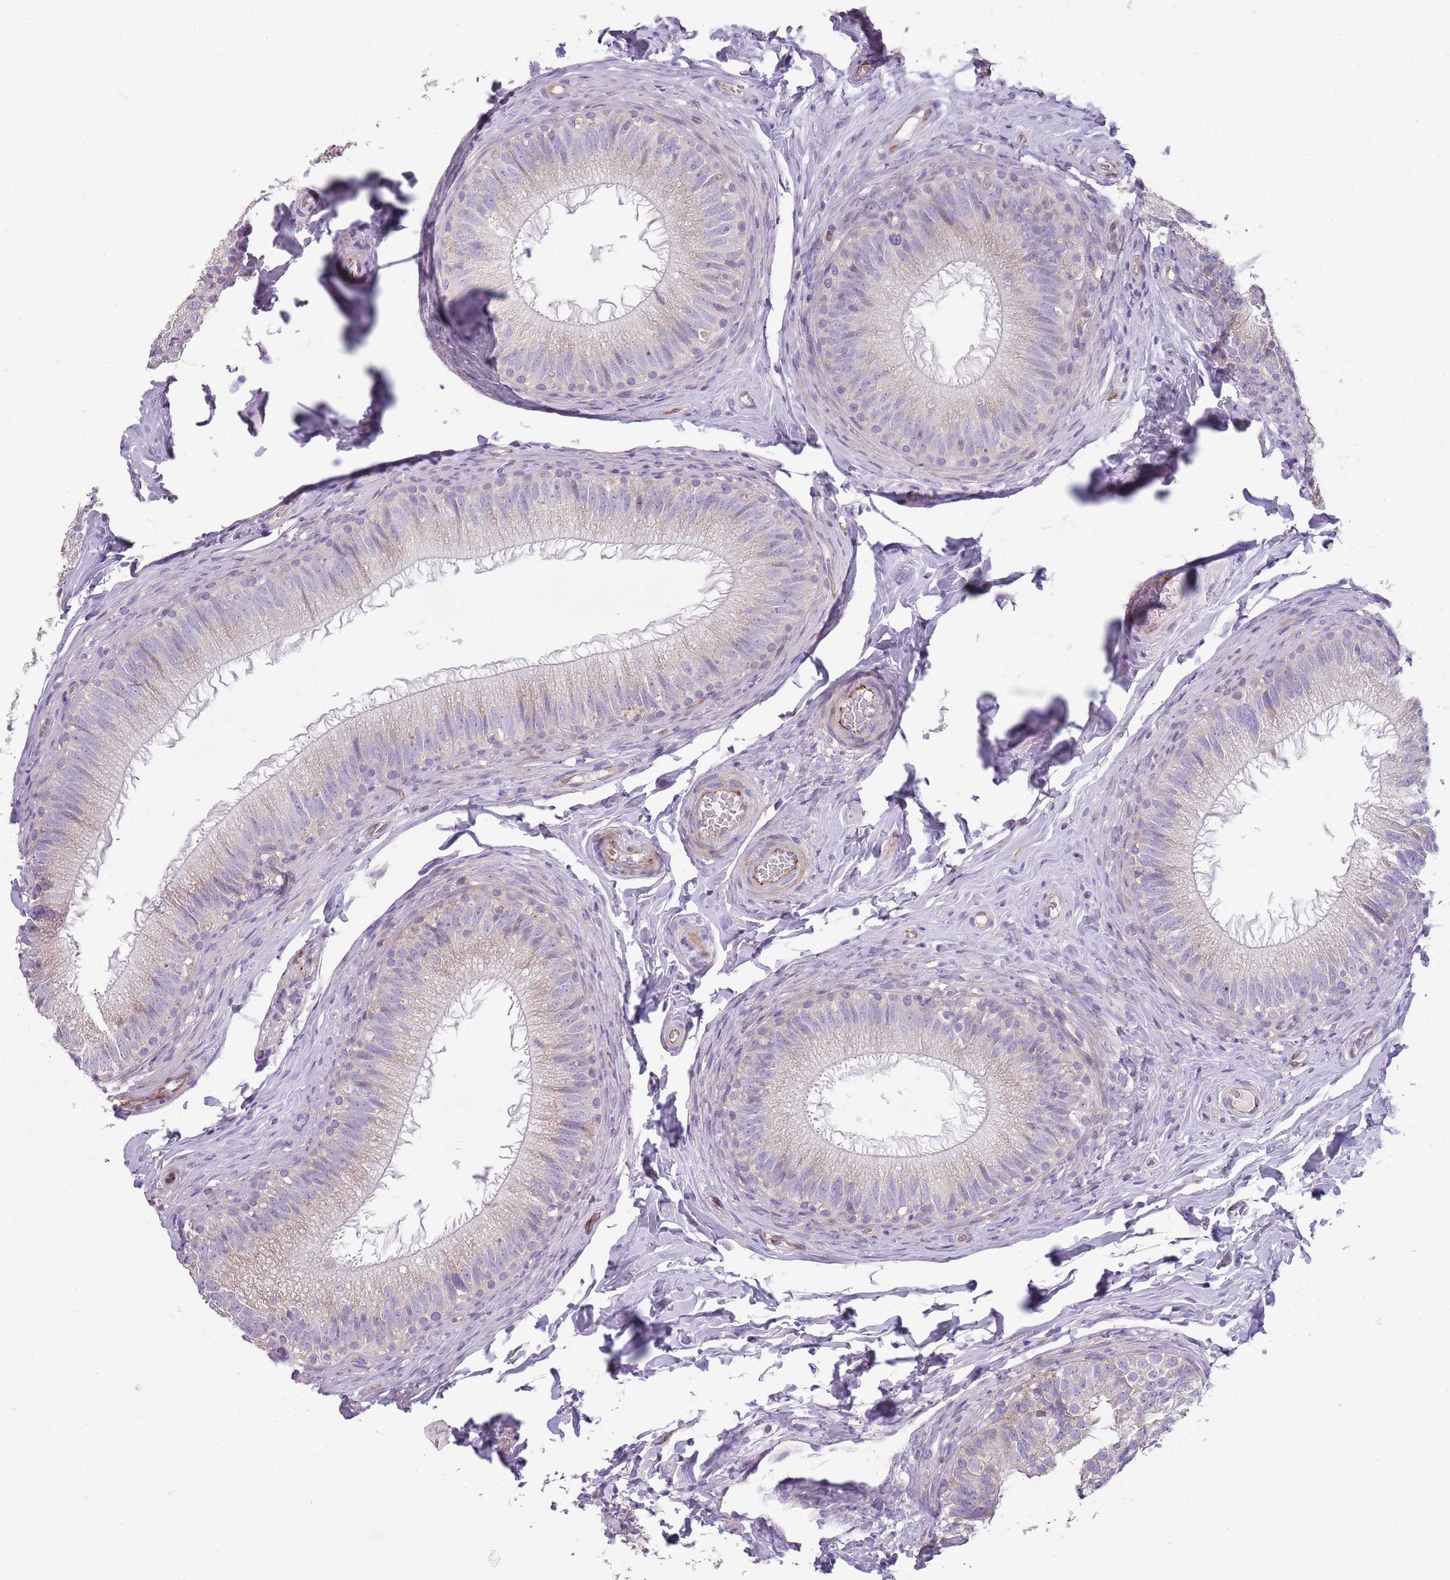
{"staining": {"intensity": "negative", "quantity": "none", "location": "none"}, "tissue": "epididymis", "cell_type": "Glandular cells", "image_type": "normal", "snomed": [{"axis": "morphology", "description": "Normal tissue, NOS"}, {"axis": "topography", "description": "Epididymis"}], "caption": "Histopathology image shows no significant protein positivity in glandular cells of normal epididymis.", "gene": "ZNF583", "patient": {"sex": "male", "age": 49}}